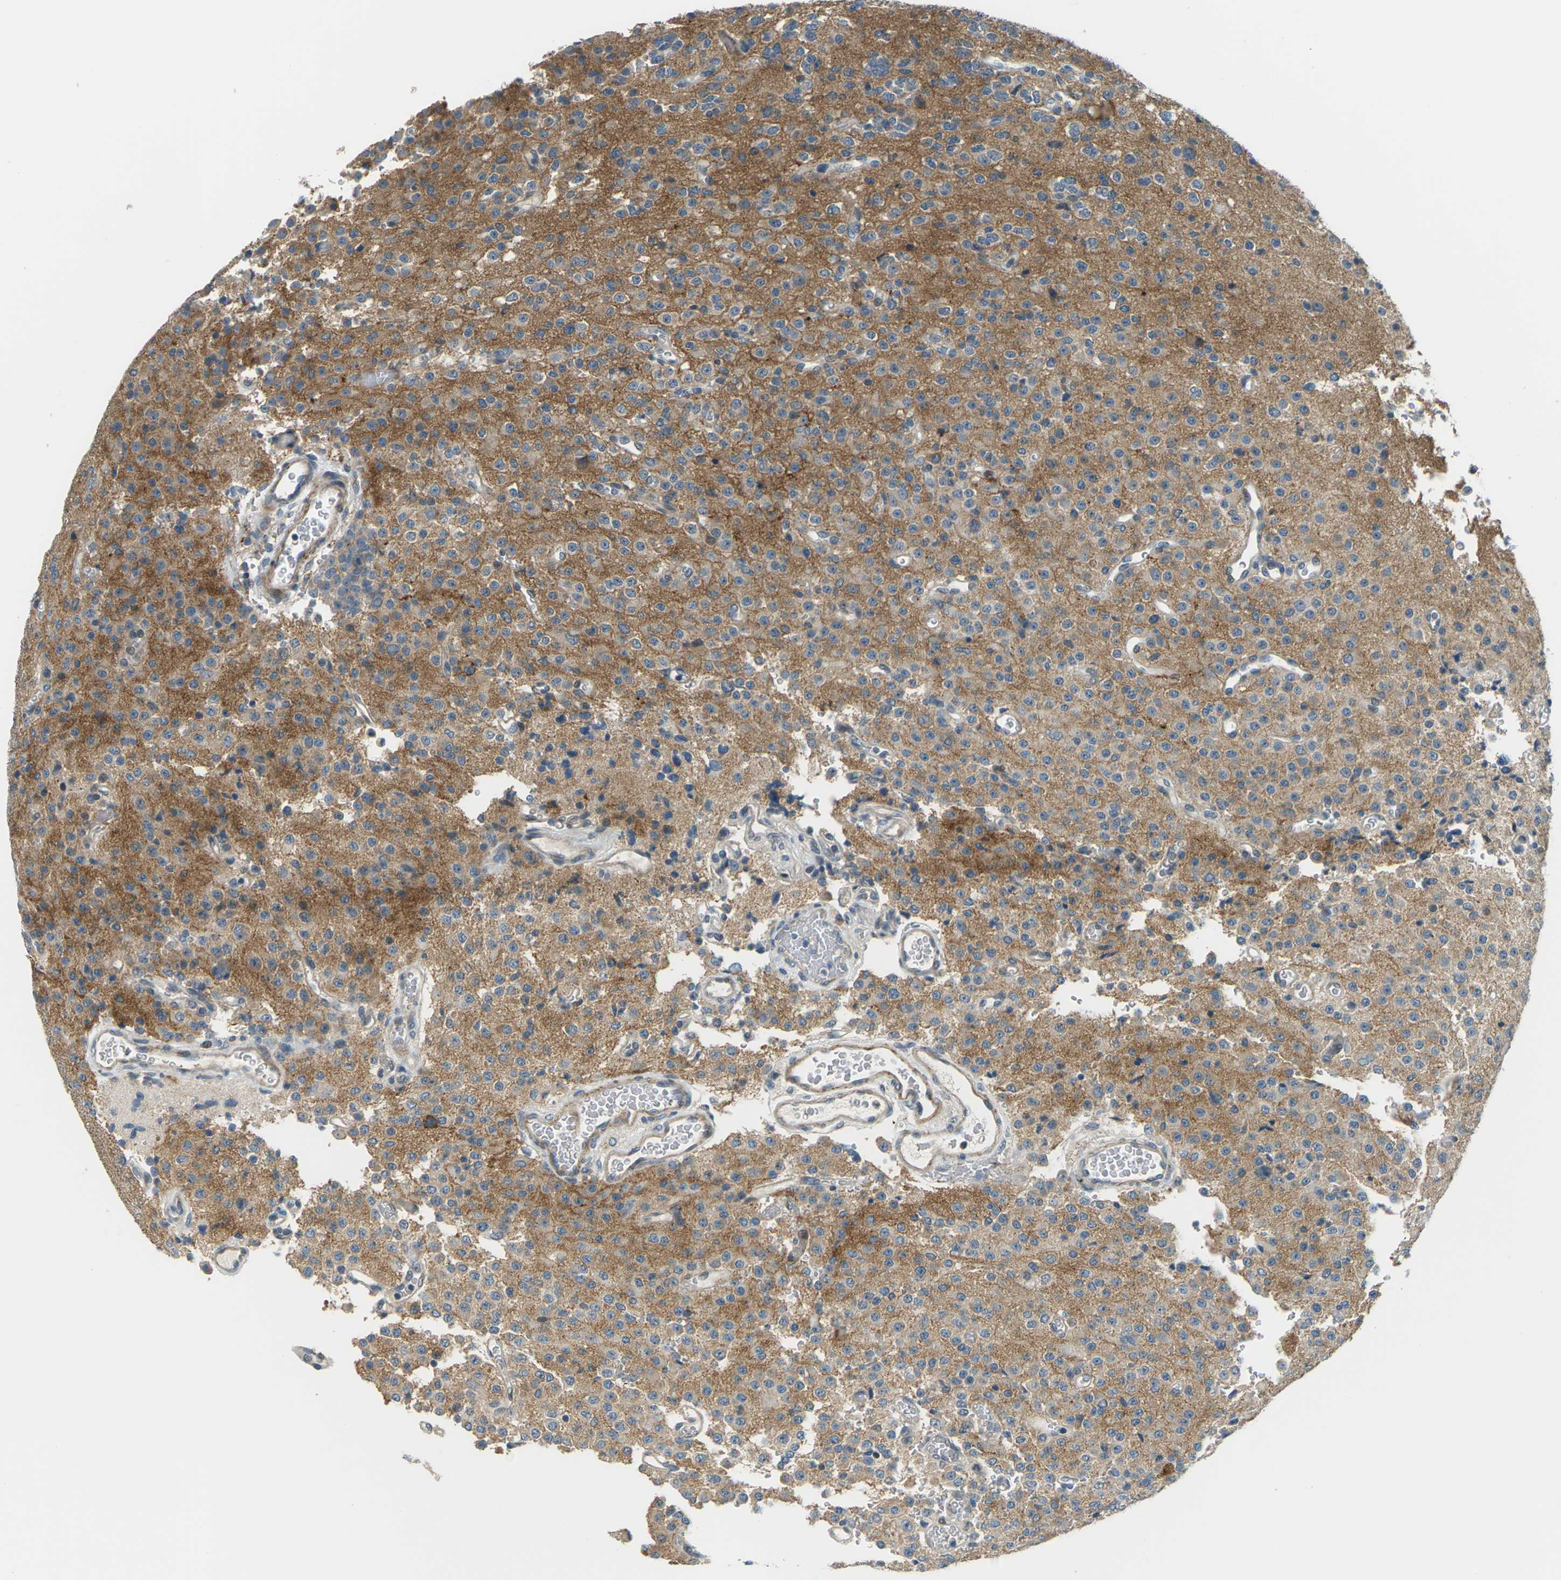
{"staining": {"intensity": "moderate", "quantity": "<25%", "location": "cytoplasmic/membranous"}, "tissue": "glioma", "cell_type": "Tumor cells", "image_type": "cancer", "snomed": [{"axis": "morphology", "description": "Glioma, malignant, Low grade"}, {"axis": "topography", "description": "Brain"}], "caption": "There is low levels of moderate cytoplasmic/membranous expression in tumor cells of malignant low-grade glioma, as demonstrated by immunohistochemical staining (brown color).", "gene": "SLC13A3", "patient": {"sex": "male", "age": 38}}